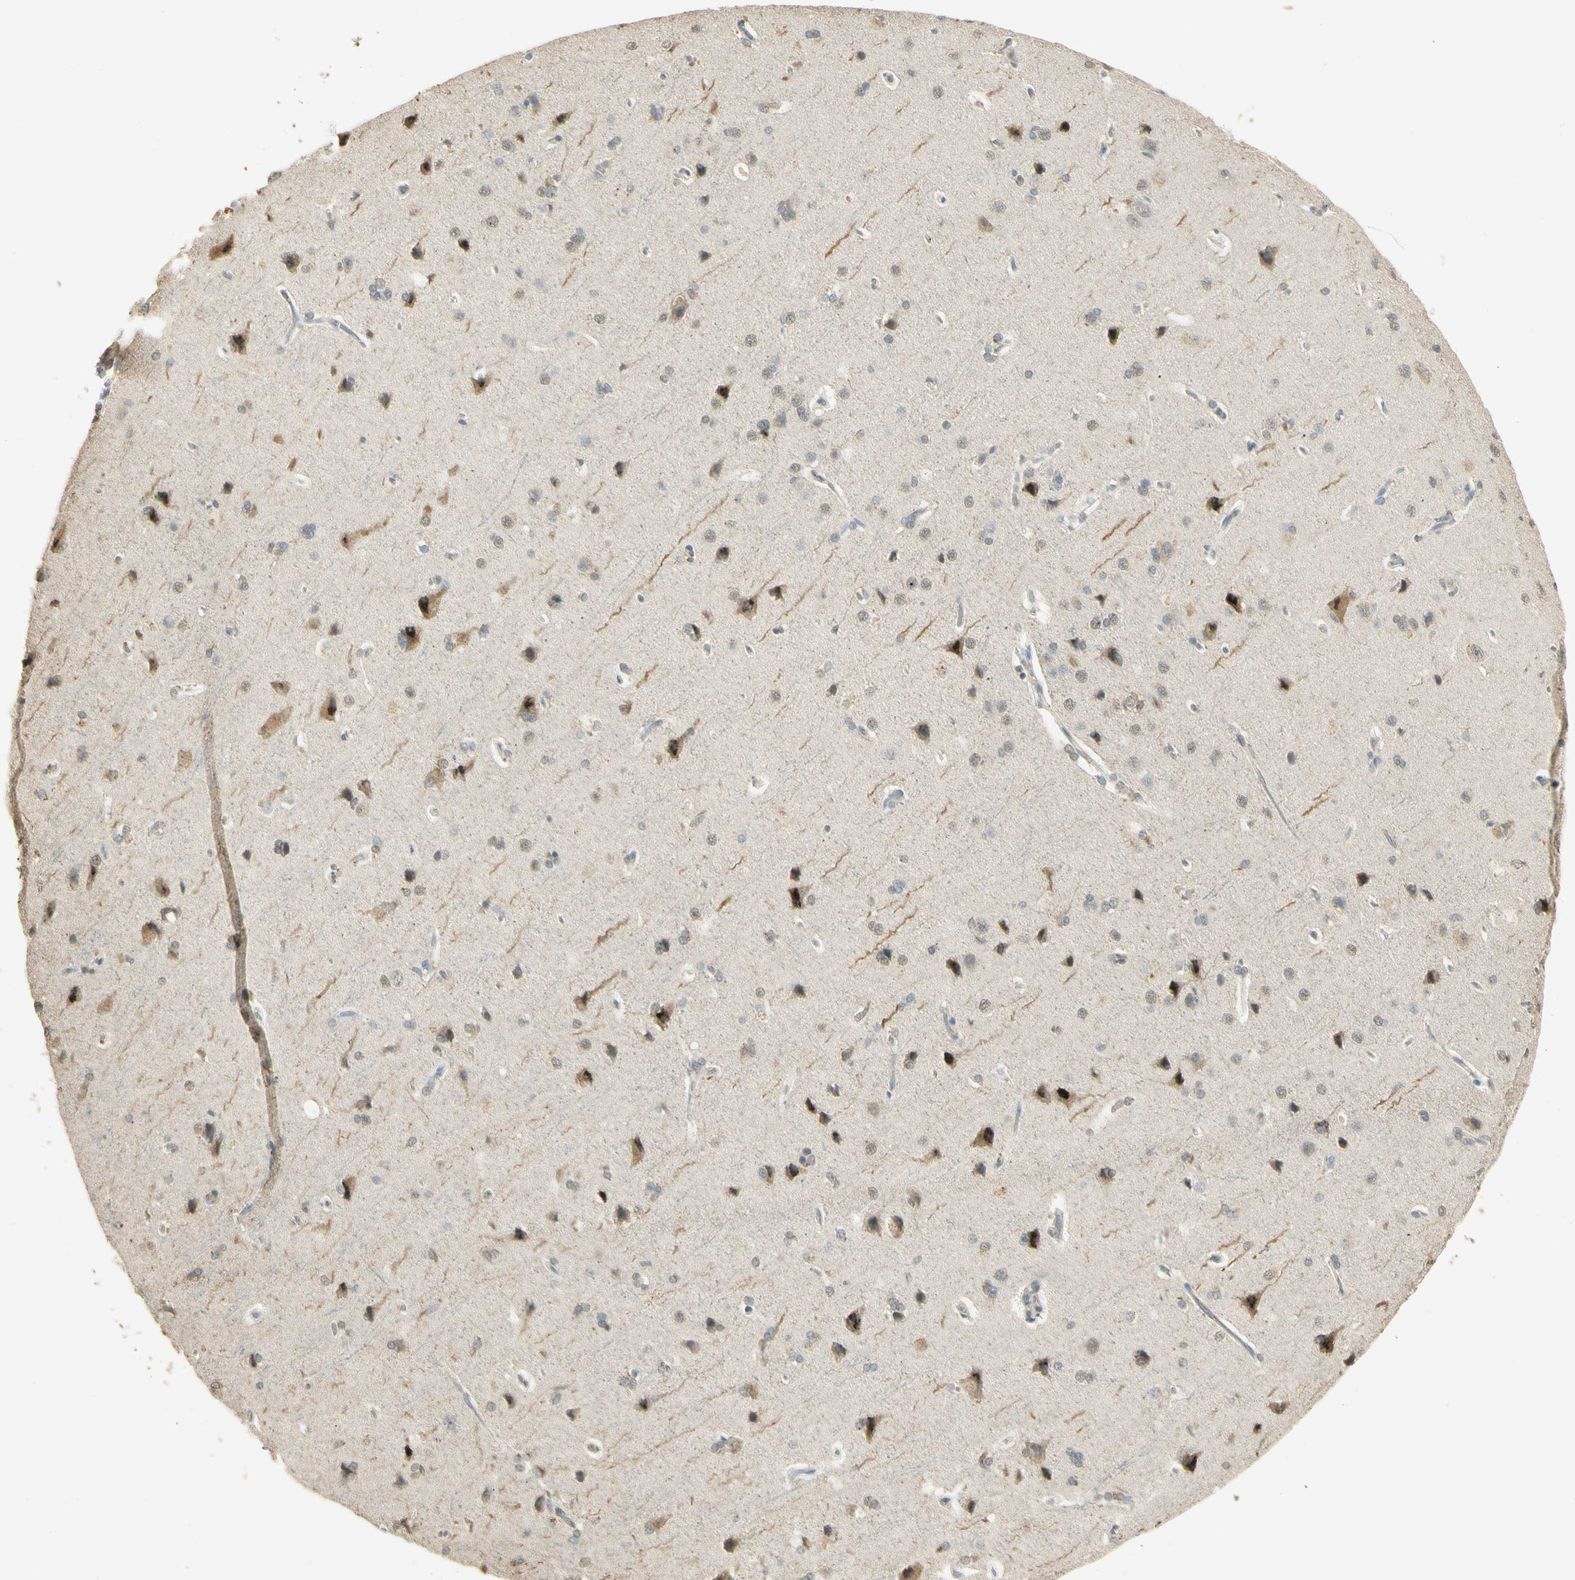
{"staining": {"intensity": "weak", "quantity": "25%-75%", "location": "cytoplasmic/membranous"}, "tissue": "cerebral cortex", "cell_type": "Endothelial cells", "image_type": "normal", "snomed": [{"axis": "morphology", "description": "Normal tissue, NOS"}, {"axis": "topography", "description": "Cerebral cortex"}], "caption": "Benign cerebral cortex displays weak cytoplasmic/membranous positivity in about 25%-75% of endothelial cells, visualized by immunohistochemistry.", "gene": "SGCA", "patient": {"sex": "male", "age": 62}}